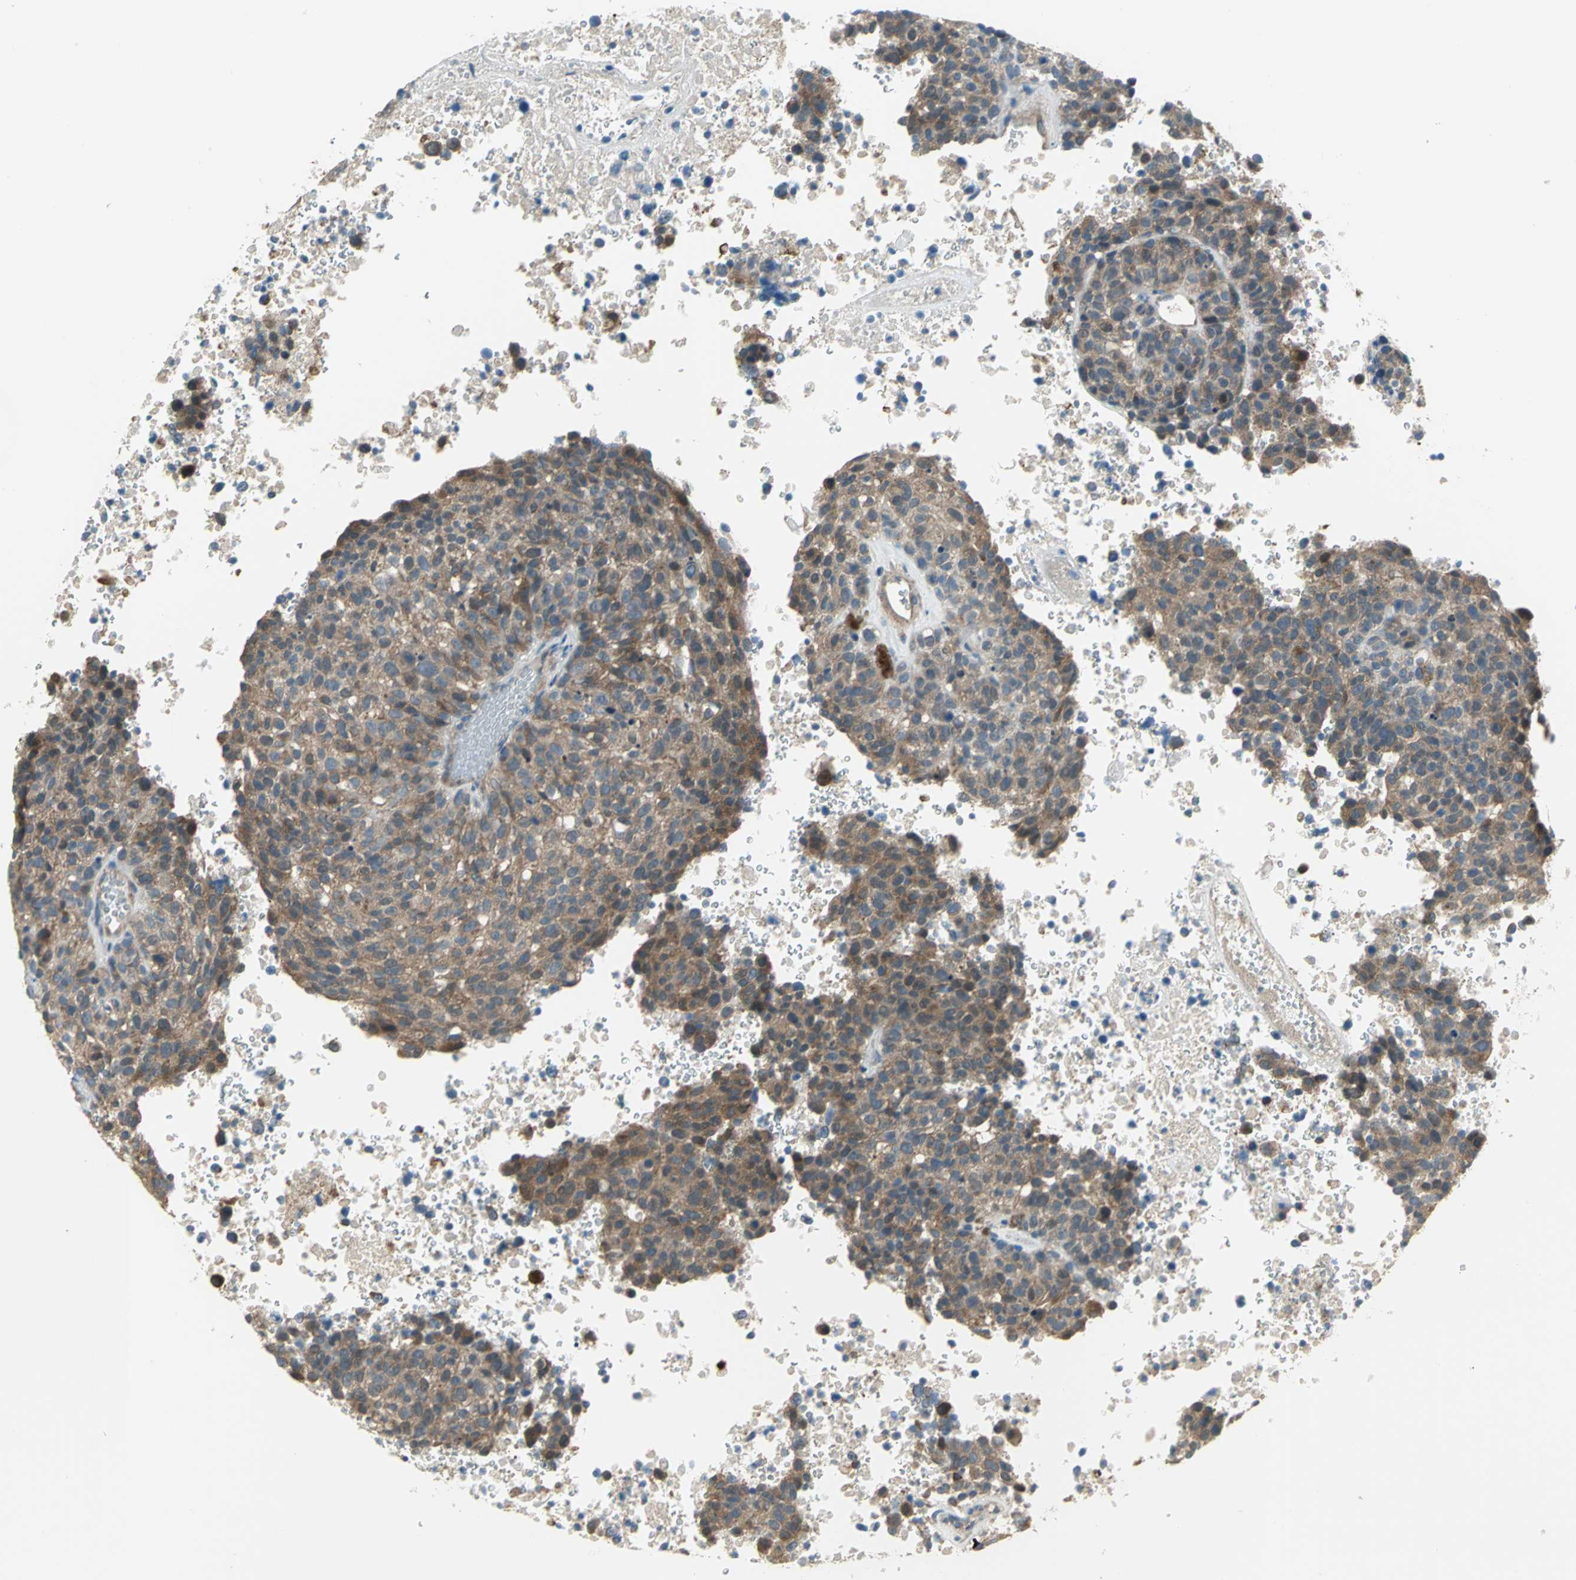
{"staining": {"intensity": "moderate", "quantity": ">75%", "location": "cytoplasmic/membranous"}, "tissue": "melanoma", "cell_type": "Tumor cells", "image_type": "cancer", "snomed": [{"axis": "morphology", "description": "Malignant melanoma, Metastatic site"}, {"axis": "topography", "description": "Cerebral cortex"}], "caption": "Approximately >75% of tumor cells in human malignant melanoma (metastatic site) demonstrate moderate cytoplasmic/membranous protein staining as visualized by brown immunohistochemical staining.", "gene": "TRAK1", "patient": {"sex": "female", "age": 52}}